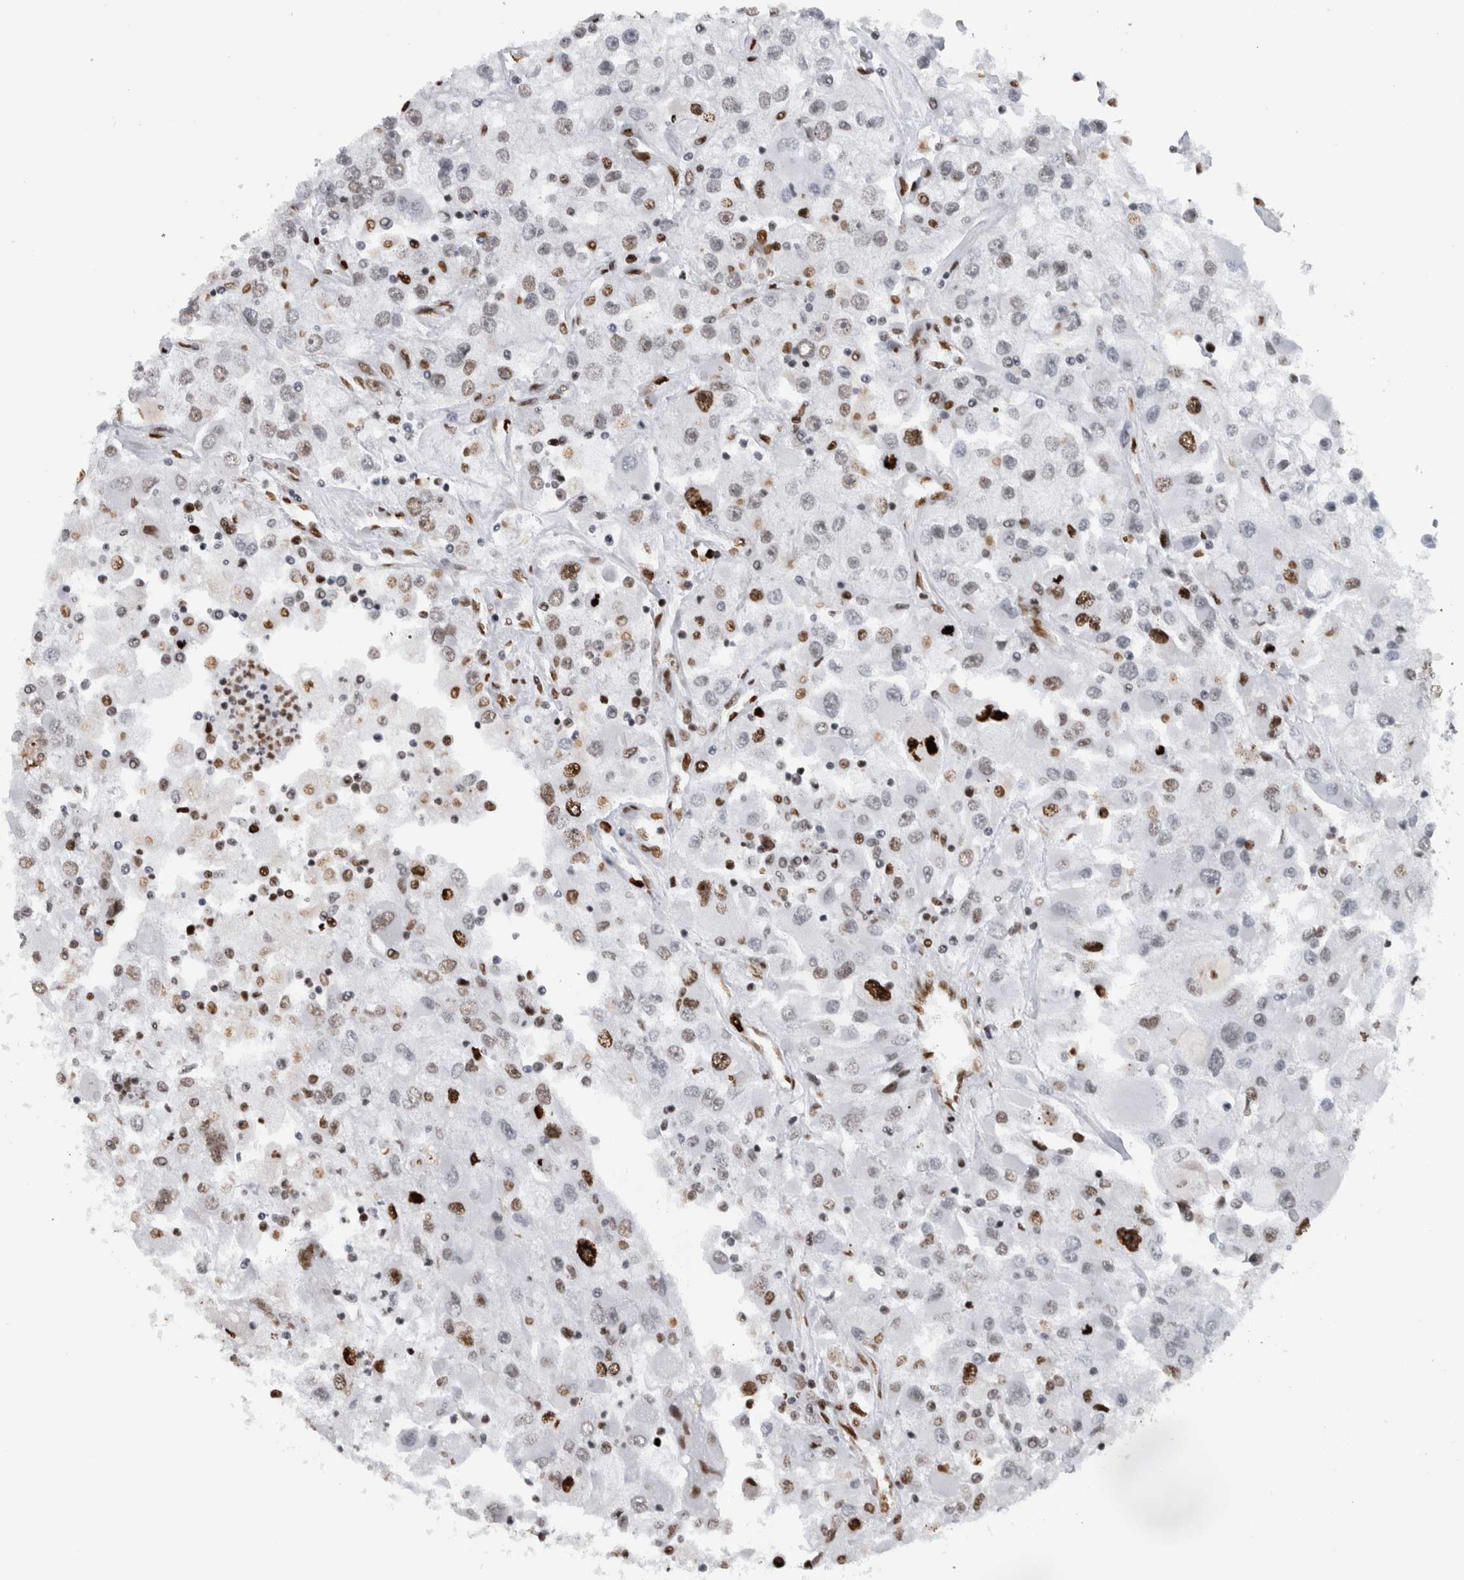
{"staining": {"intensity": "moderate", "quantity": "<25%", "location": "nuclear"}, "tissue": "renal cancer", "cell_type": "Tumor cells", "image_type": "cancer", "snomed": [{"axis": "morphology", "description": "Adenocarcinoma, NOS"}, {"axis": "topography", "description": "Kidney"}], "caption": "A high-resolution histopathology image shows immunohistochemistry staining of adenocarcinoma (renal), which reveals moderate nuclear positivity in approximately <25% of tumor cells.", "gene": "TOP2B", "patient": {"sex": "female", "age": 52}}